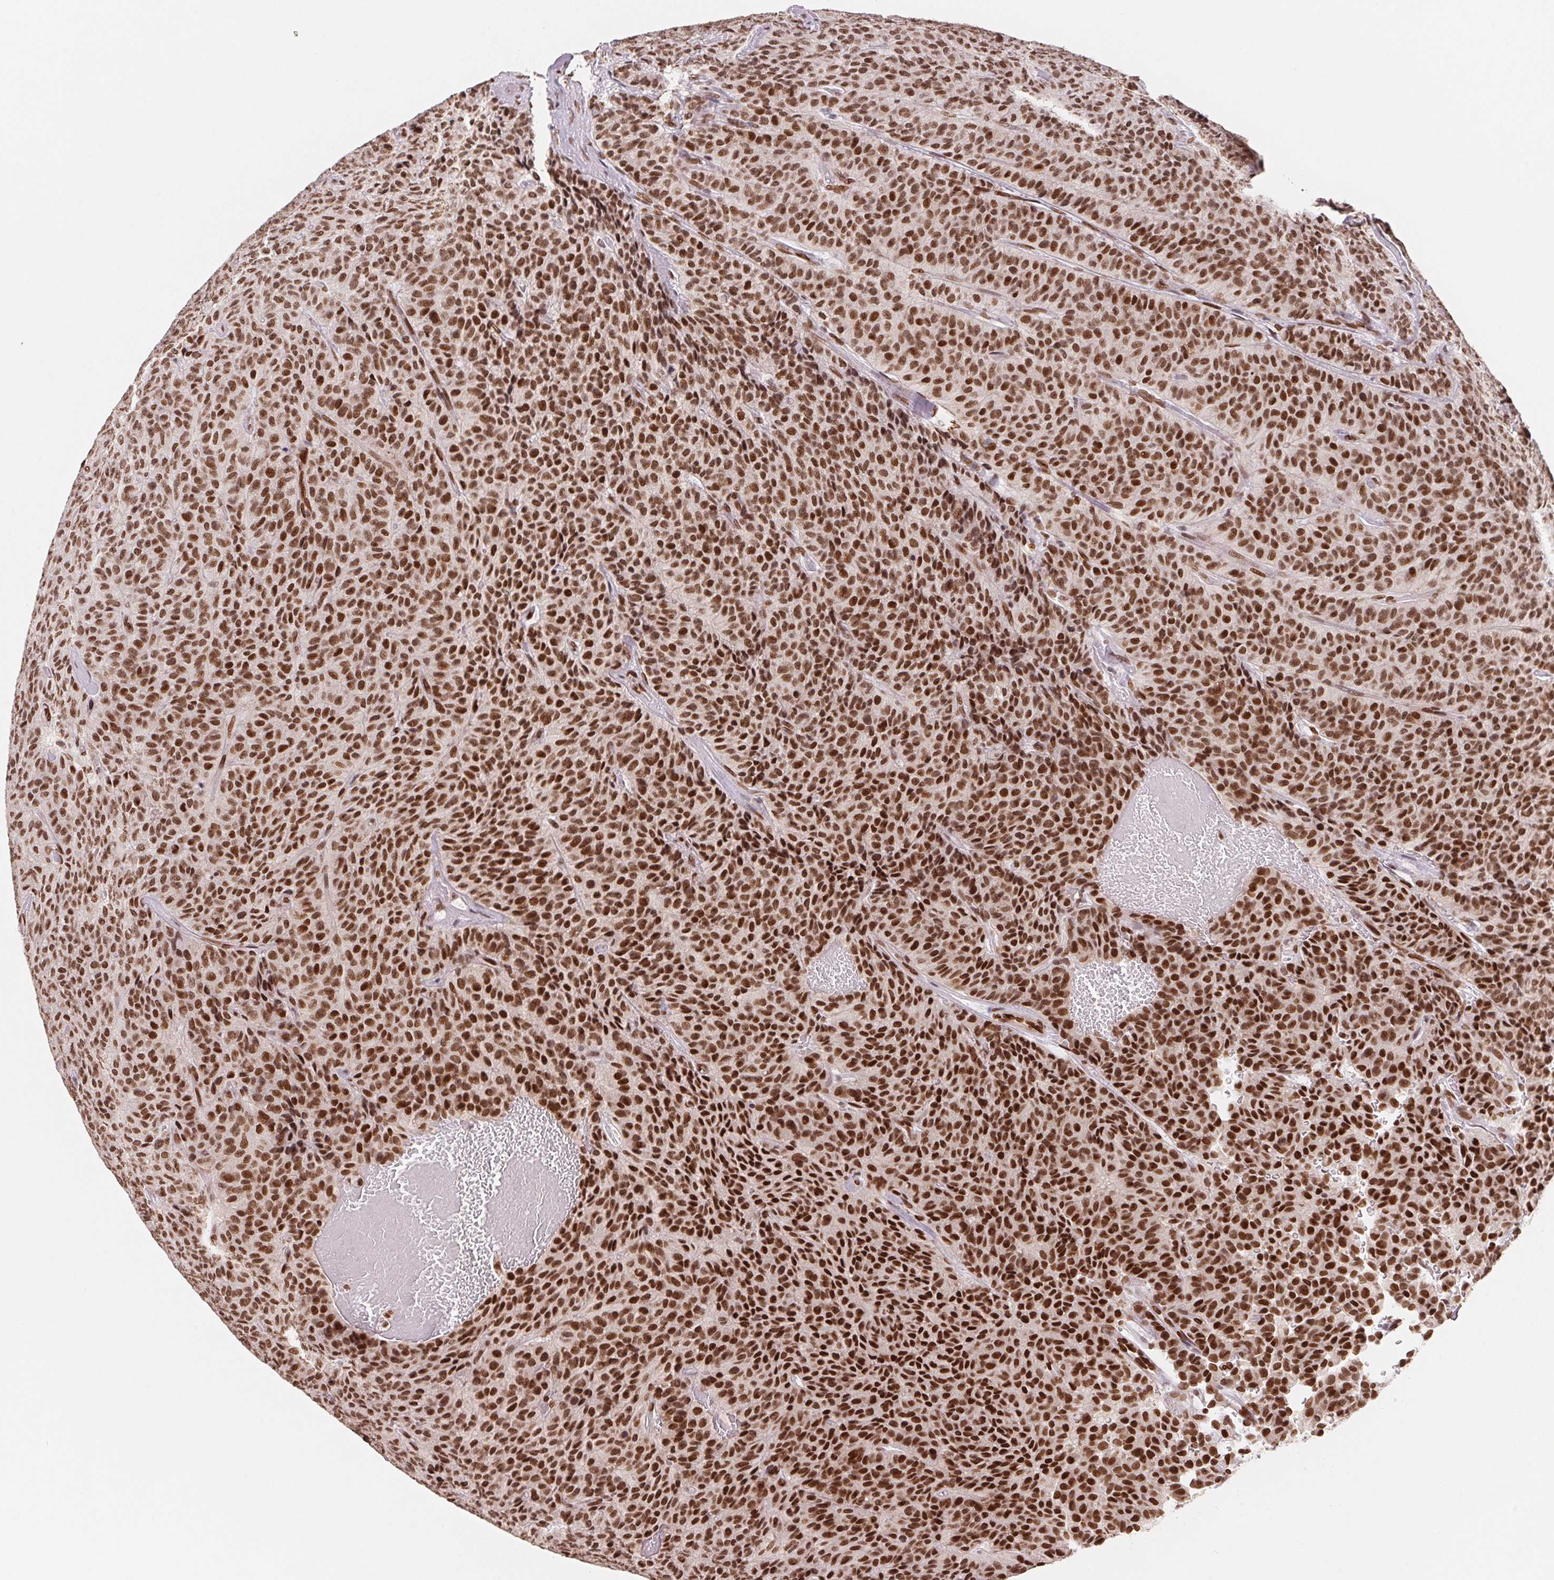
{"staining": {"intensity": "strong", "quantity": ">75%", "location": "nuclear"}, "tissue": "carcinoid", "cell_type": "Tumor cells", "image_type": "cancer", "snomed": [{"axis": "morphology", "description": "Carcinoid, malignant, NOS"}, {"axis": "topography", "description": "Lung"}], "caption": "This histopathology image exhibits IHC staining of carcinoid, with high strong nuclear staining in about >75% of tumor cells.", "gene": "SAP30BP", "patient": {"sex": "male", "age": 71}}